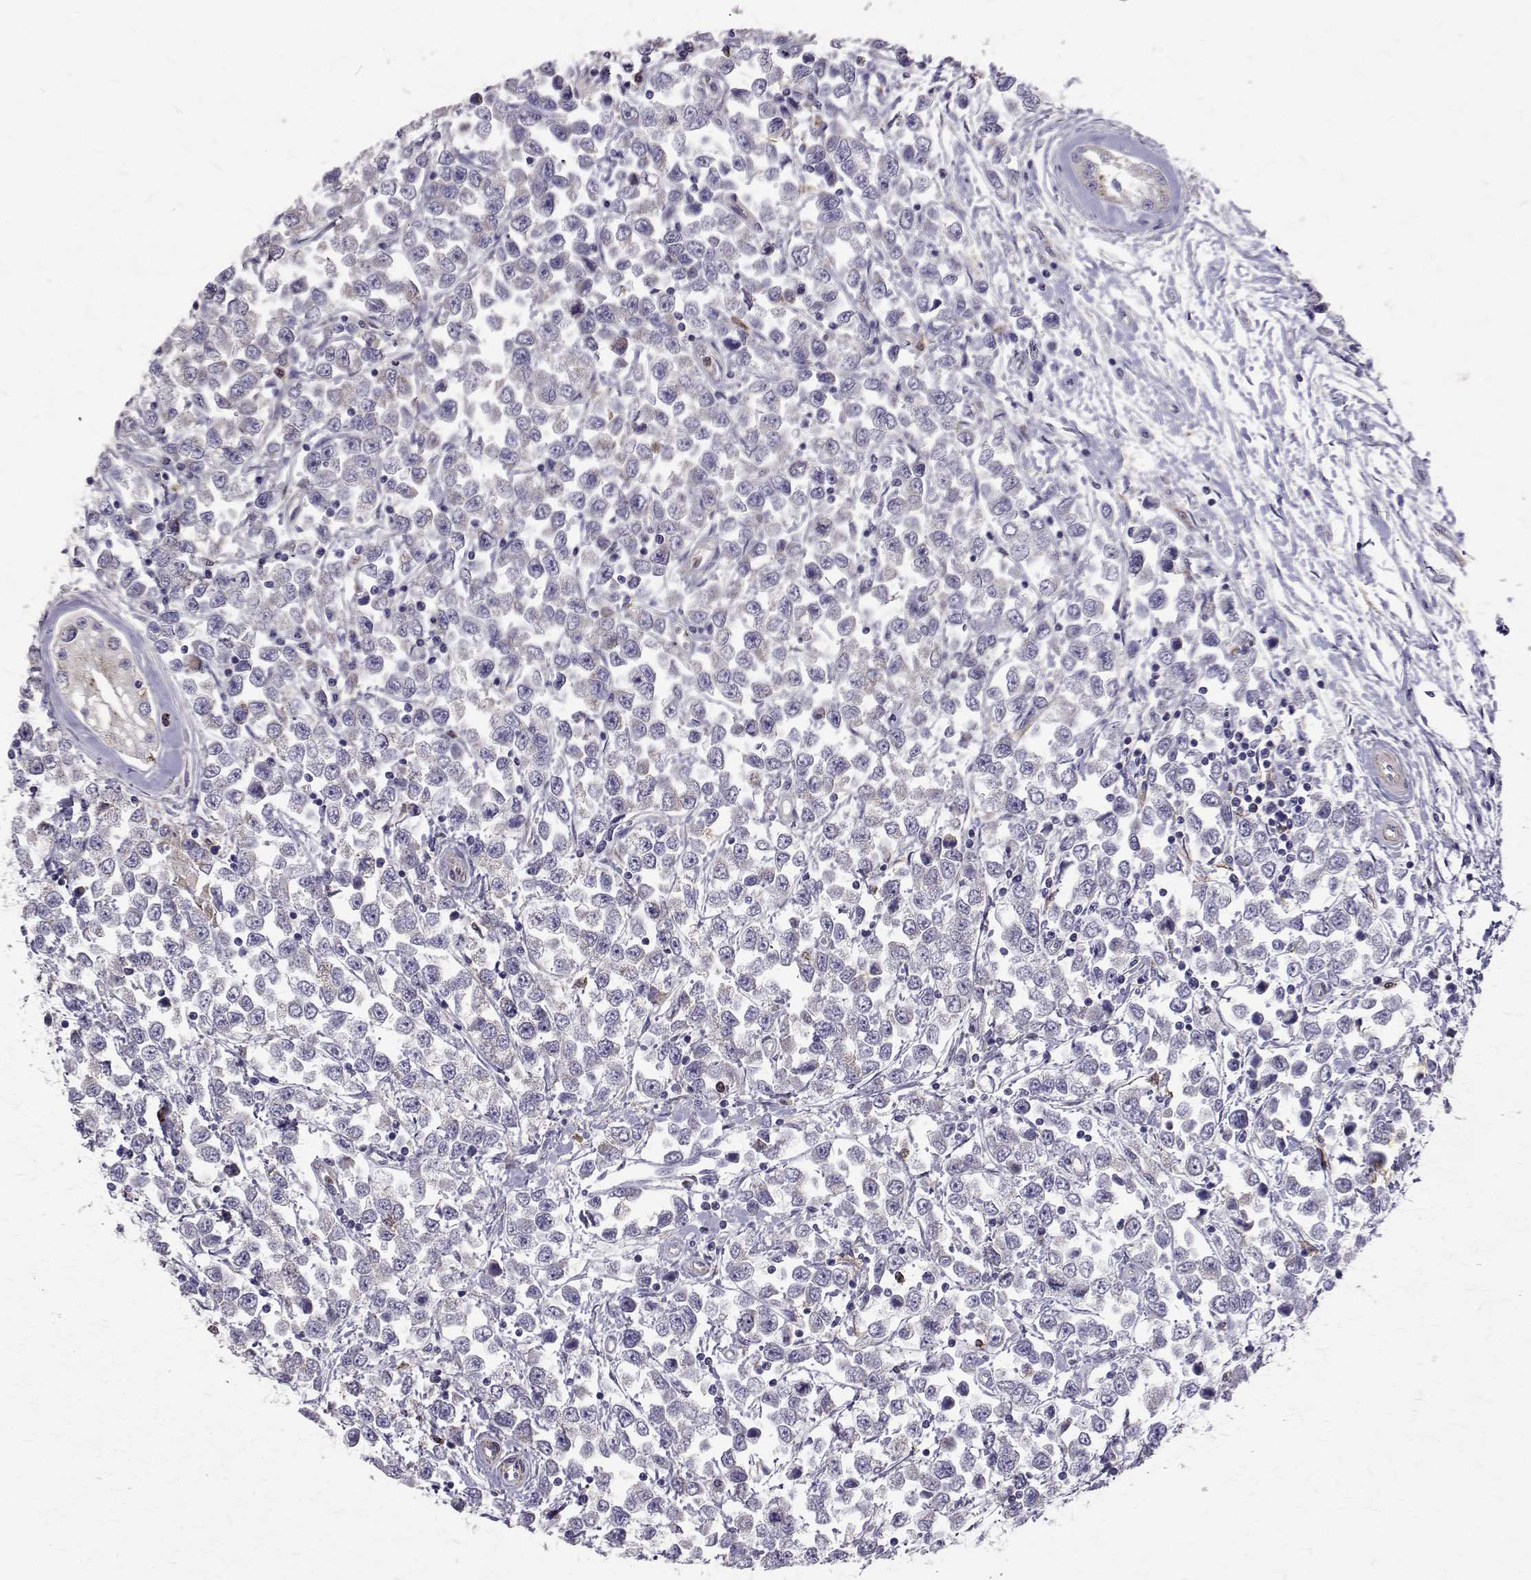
{"staining": {"intensity": "negative", "quantity": "none", "location": "none"}, "tissue": "testis cancer", "cell_type": "Tumor cells", "image_type": "cancer", "snomed": [{"axis": "morphology", "description": "Seminoma, NOS"}, {"axis": "topography", "description": "Testis"}], "caption": "Immunohistochemistry (IHC) histopathology image of neoplastic tissue: human seminoma (testis) stained with DAB demonstrates no significant protein staining in tumor cells.", "gene": "CCDC89", "patient": {"sex": "male", "age": 34}}